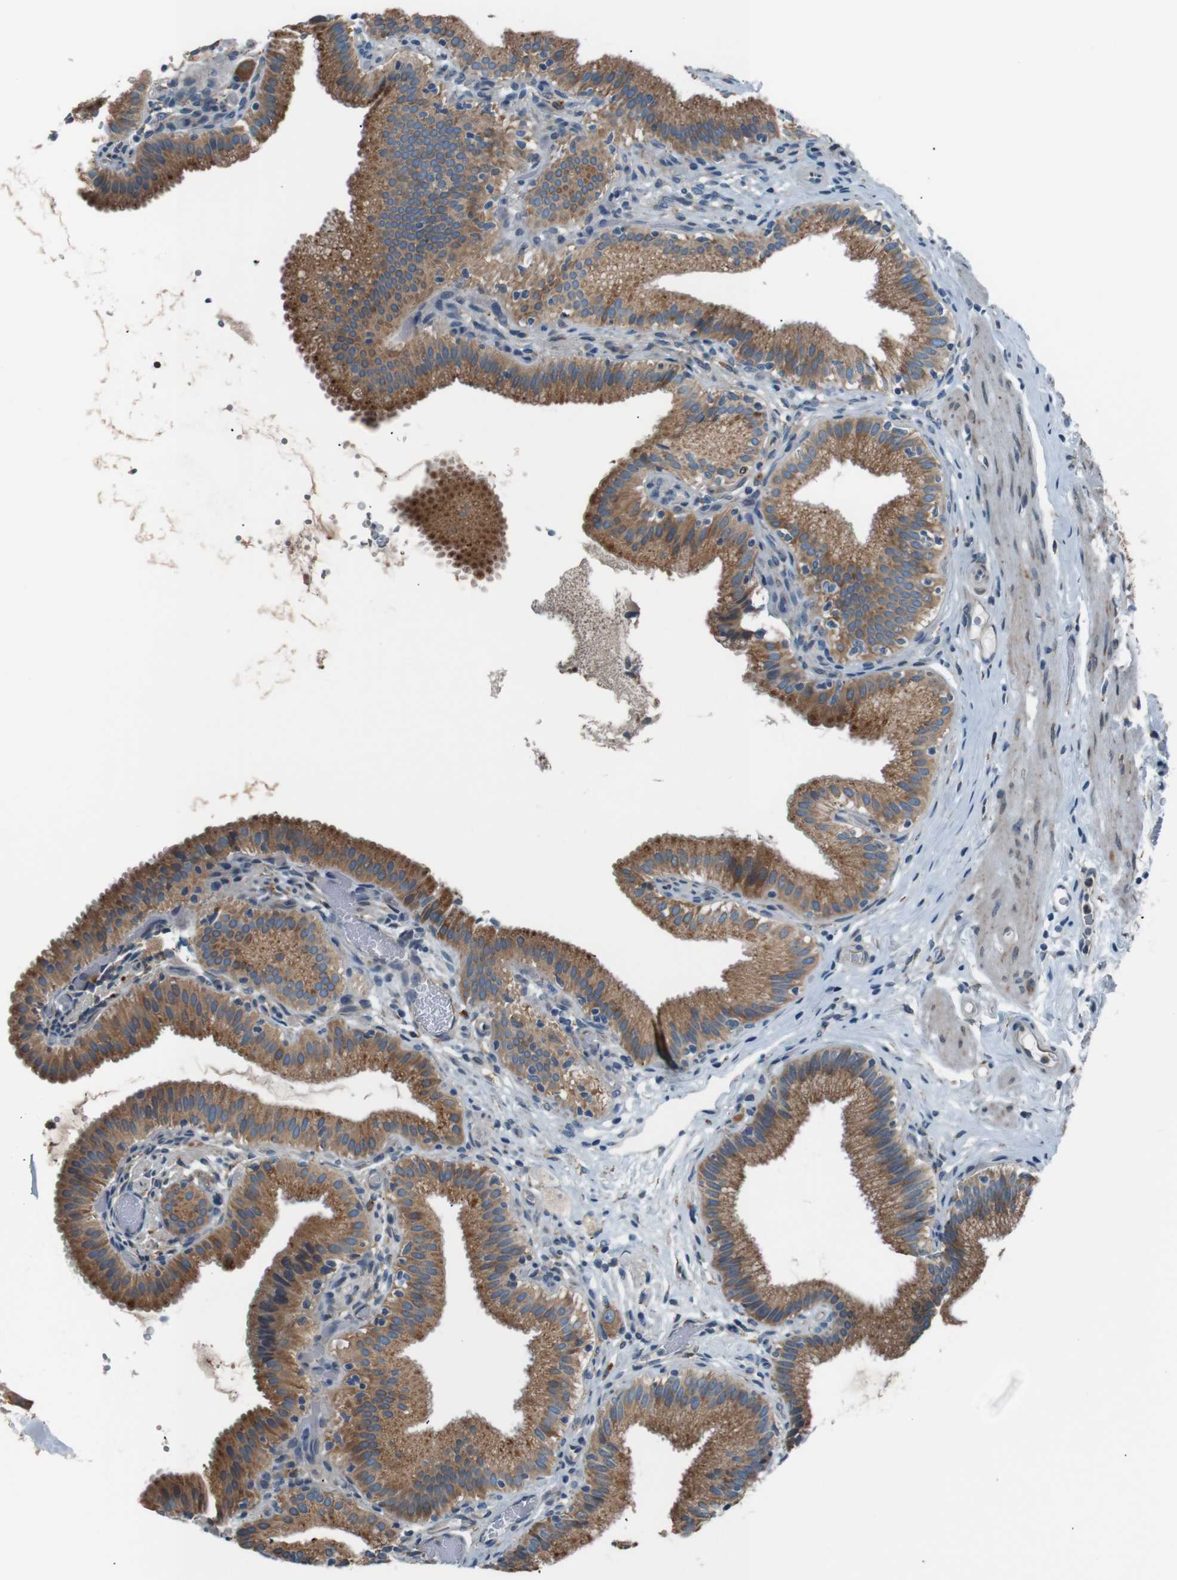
{"staining": {"intensity": "moderate", "quantity": ">75%", "location": "cytoplasmic/membranous"}, "tissue": "gallbladder", "cell_type": "Glandular cells", "image_type": "normal", "snomed": [{"axis": "morphology", "description": "Normal tissue, NOS"}, {"axis": "topography", "description": "Gallbladder"}], "caption": "This is a micrograph of immunohistochemistry (IHC) staining of unremarkable gallbladder, which shows moderate positivity in the cytoplasmic/membranous of glandular cells.", "gene": "SIGMAR1", "patient": {"sex": "male", "age": 54}}